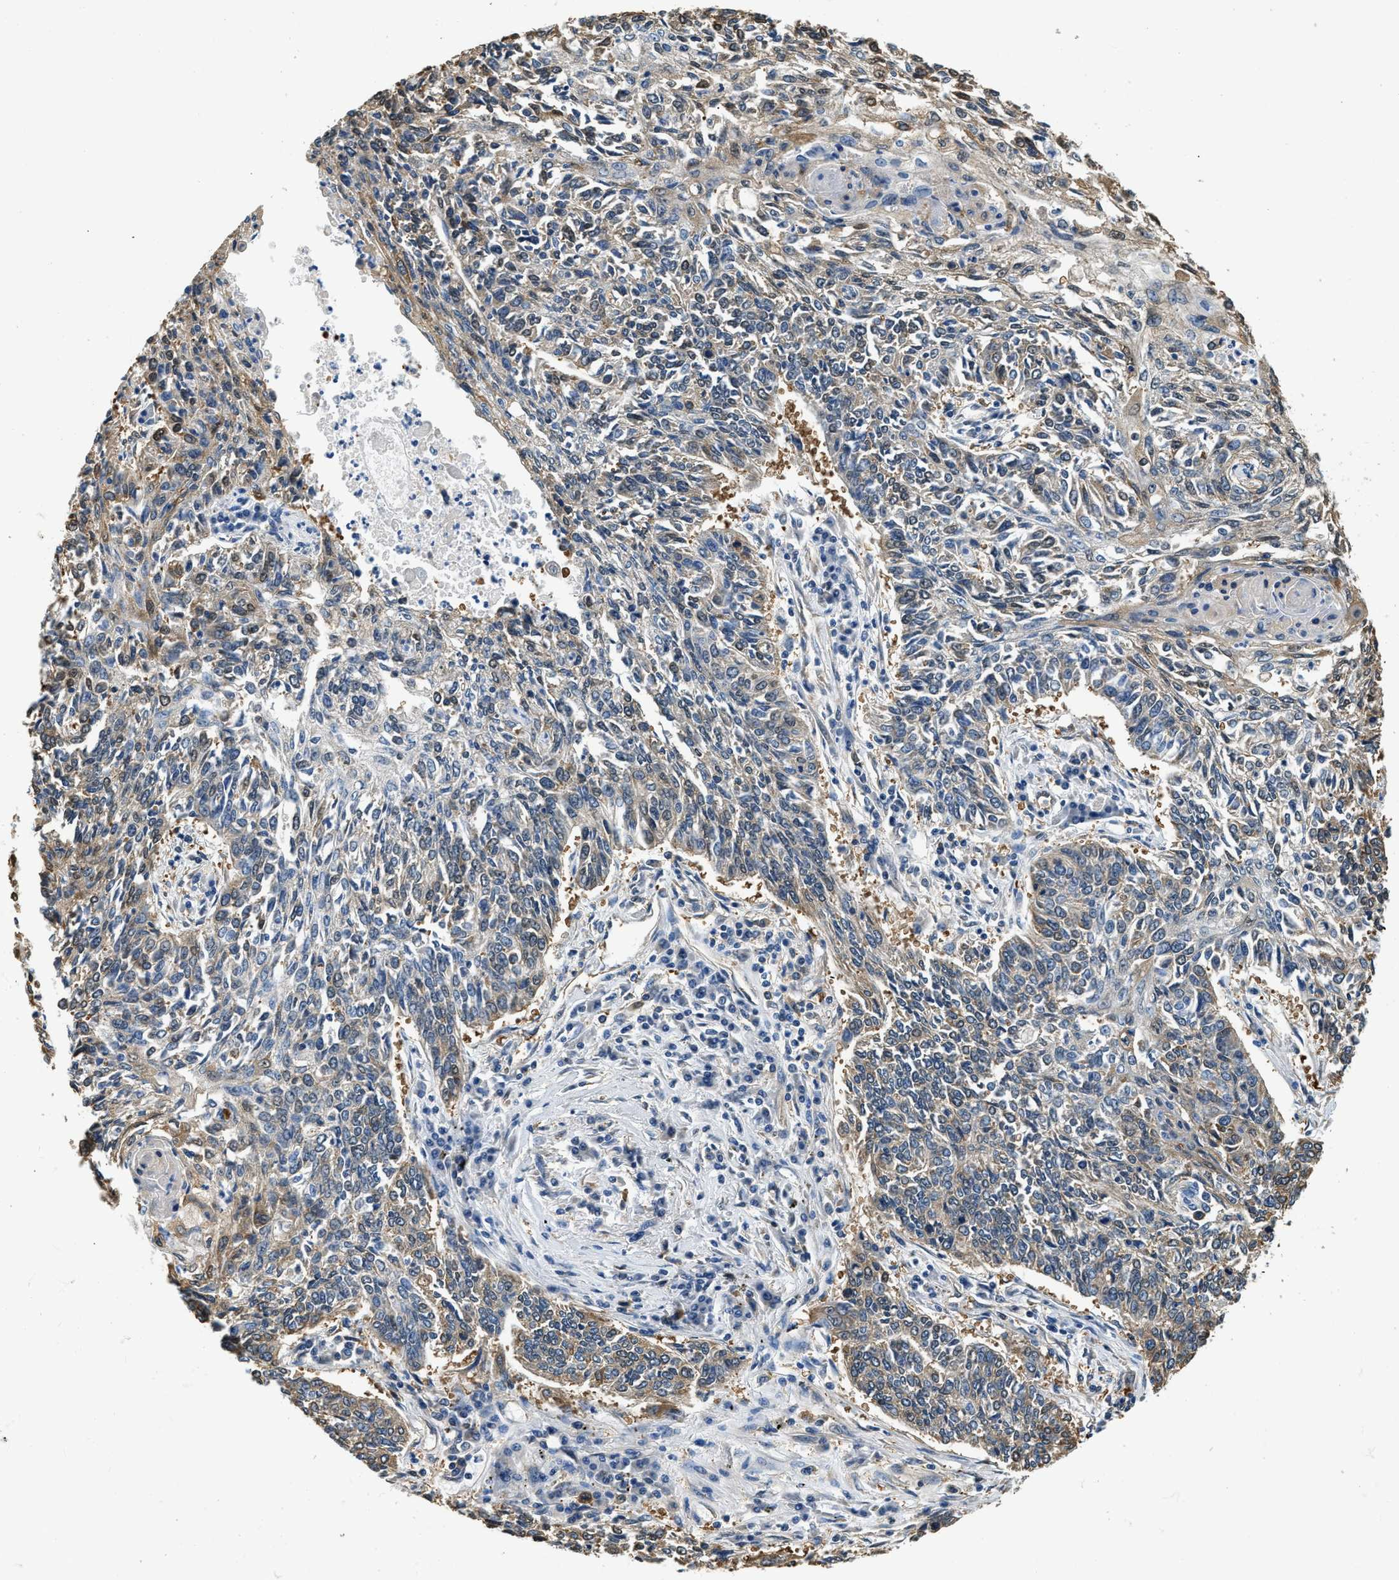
{"staining": {"intensity": "weak", "quantity": "25%-75%", "location": "cytoplasmic/membranous"}, "tissue": "lung cancer", "cell_type": "Tumor cells", "image_type": "cancer", "snomed": [{"axis": "morphology", "description": "Normal tissue, NOS"}, {"axis": "morphology", "description": "Squamous cell carcinoma, NOS"}, {"axis": "topography", "description": "Cartilage tissue"}, {"axis": "topography", "description": "Bronchus"}, {"axis": "topography", "description": "Lung"}], "caption": "Protein expression analysis of lung squamous cell carcinoma reveals weak cytoplasmic/membranous positivity in about 25%-75% of tumor cells. The staining was performed using DAB to visualize the protein expression in brown, while the nuclei were stained in blue with hematoxylin (Magnification: 20x).", "gene": "PPP2R1B", "patient": {"sex": "female", "age": 49}}